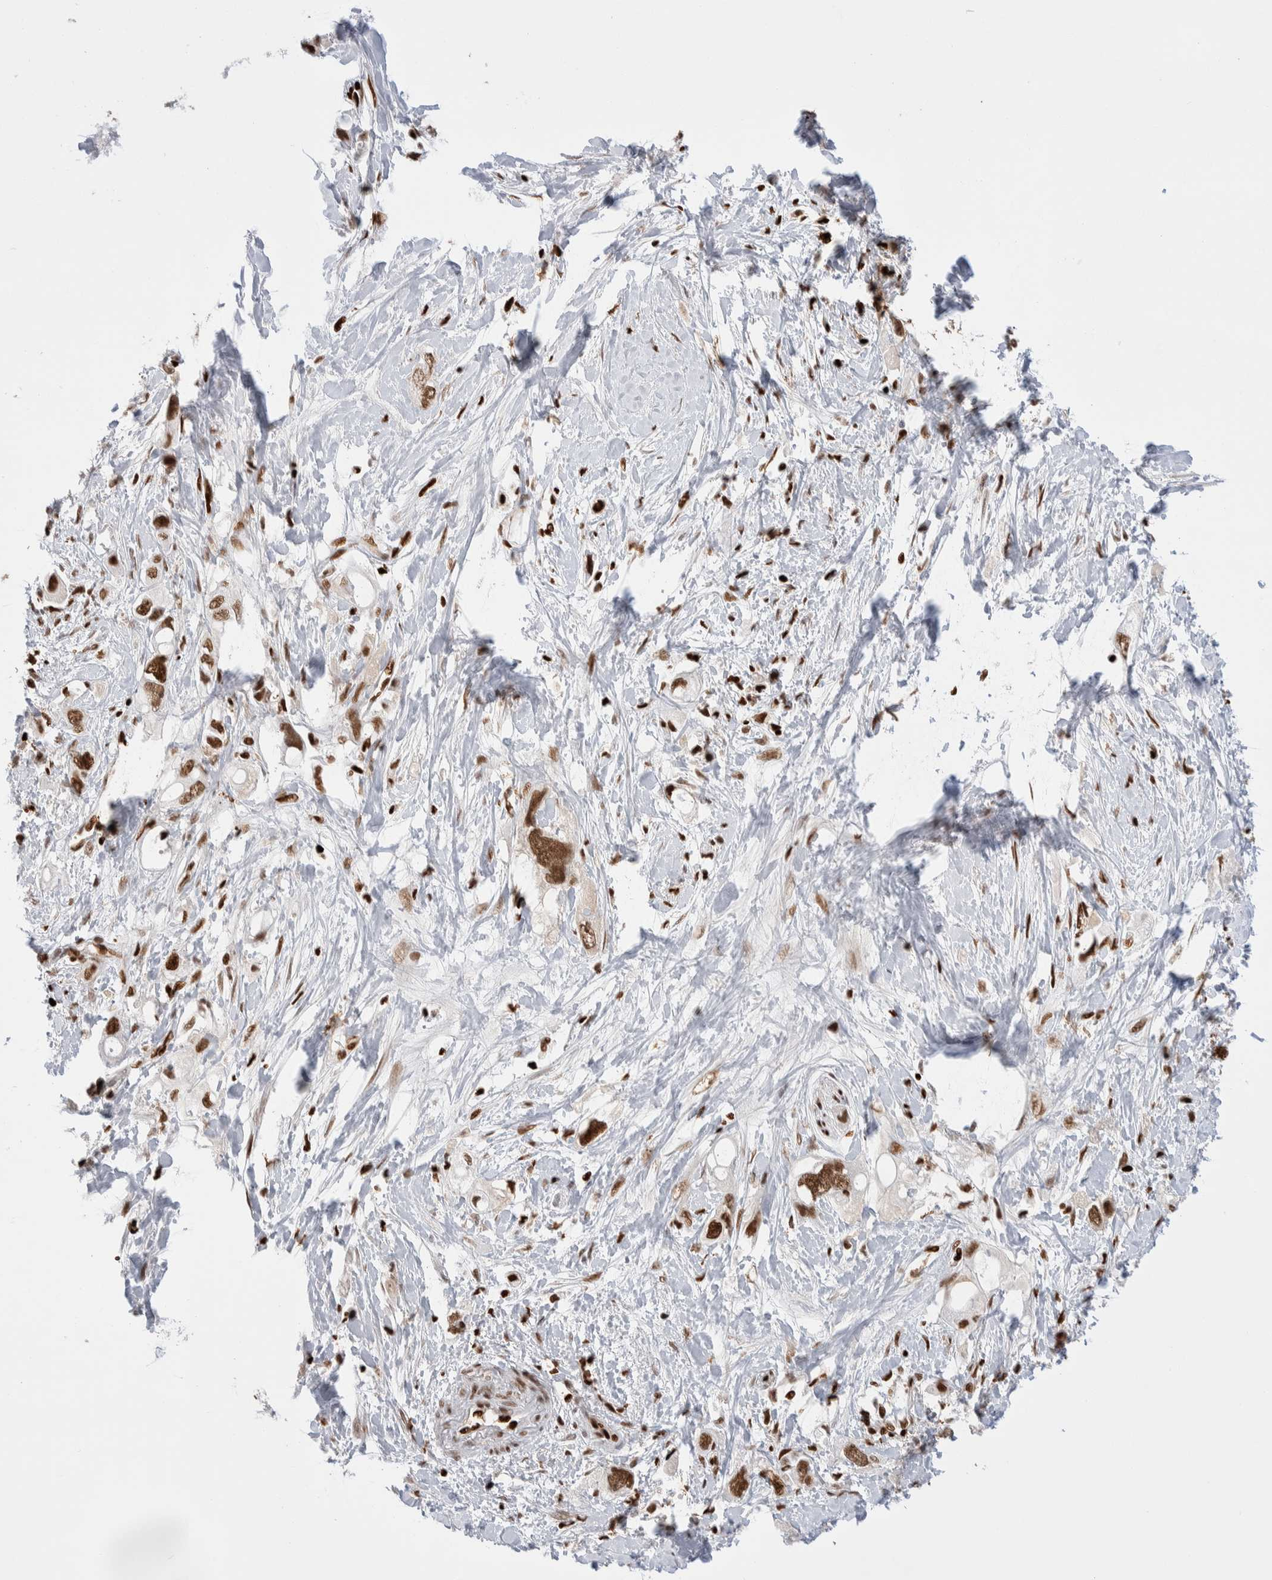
{"staining": {"intensity": "strong", "quantity": ">75%", "location": "nuclear"}, "tissue": "pancreatic cancer", "cell_type": "Tumor cells", "image_type": "cancer", "snomed": [{"axis": "morphology", "description": "Adenocarcinoma, NOS"}, {"axis": "topography", "description": "Pancreas"}], "caption": "Brown immunohistochemical staining in human pancreatic adenocarcinoma reveals strong nuclear expression in approximately >75% of tumor cells.", "gene": "RNASEK-C17orf49", "patient": {"sex": "female", "age": 56}}